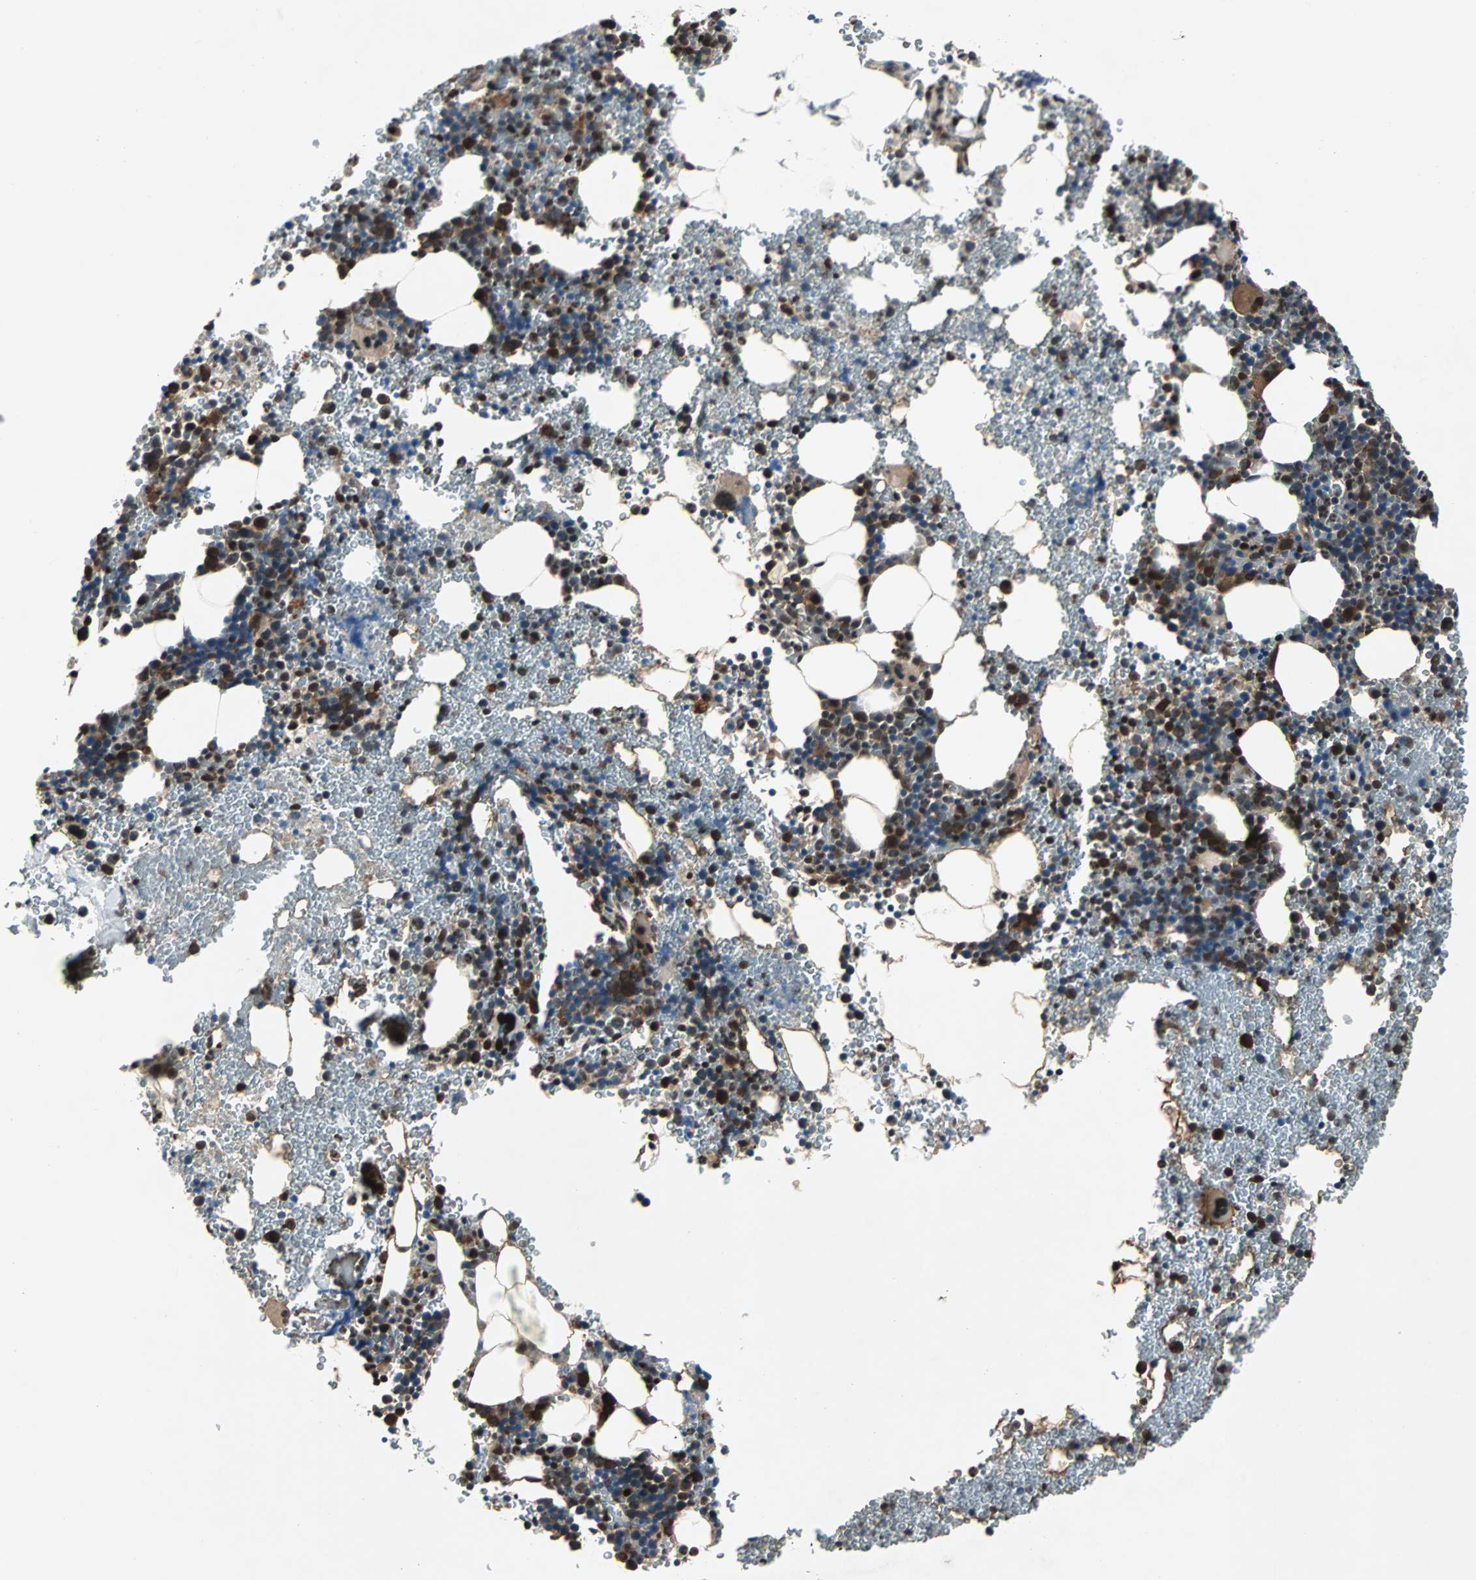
{"staining": {"intensity": "strong", "quantity": "25%-75%", "location": "cytoplasmic/membranous,nuclear"}, "tissue": "bone marrow", "cell_type": "Hematopoietic cells", "image_type": "normal", "snomed": [{"axis": "morphology", "description": "Normal tissue, NOS"}, {"axis": "morphology", "description": "Inflammation, NOS"}, {"axis": "topography", "description": "Bone marrow"}], "caption": "Strong cytoplasmic/membranous,nuclear expression is present in approximately 25%-75% of hematopoietic cells in normal bone marrow. Nuclei are stained in blue.", "gene": "ACLY", "patient": {"sex": "male", "age": 22}}